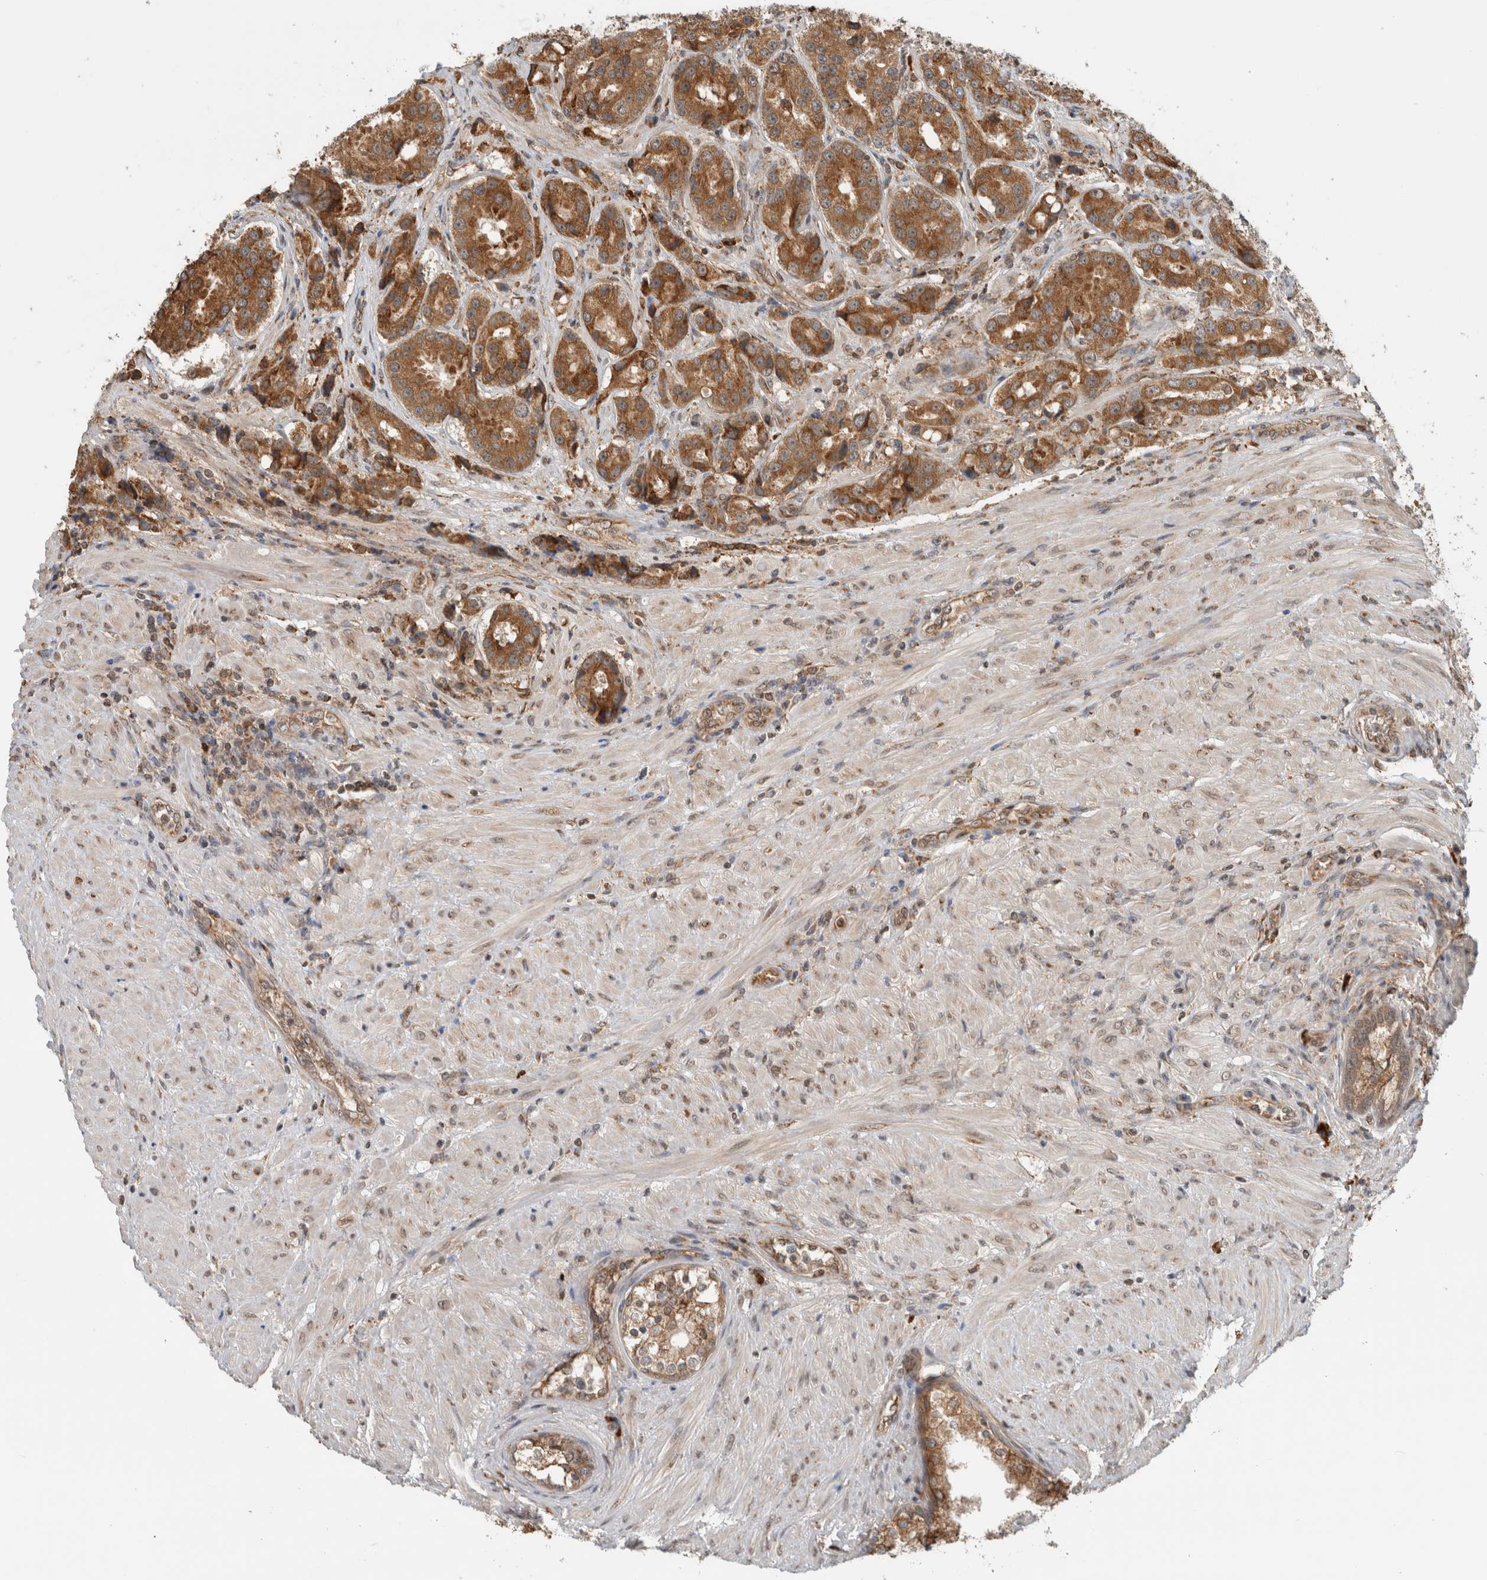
{"staining": {"intensity": "moderate", "quantity": ">75%", "location": "cytoplasmic/membranous"}, "tissue": "prostate cancer", "cell_type": "Tumor cells", "image_type": "cancer", "snomed": [{"axis": "morphology", "description": "Adenocarcinoma, High grade"}, {"axis": "topography", "description": "Prostate"}], "caption": "Immunohistochemistry (DAB) staining of human high-grade adenocarcinoma (prostate) shows moderate cytoplasmic/membranous protein positivity in about >75% of tumor cells.", "gene": "MS4A7", "patient": {"sex": "male", "age": 60}}